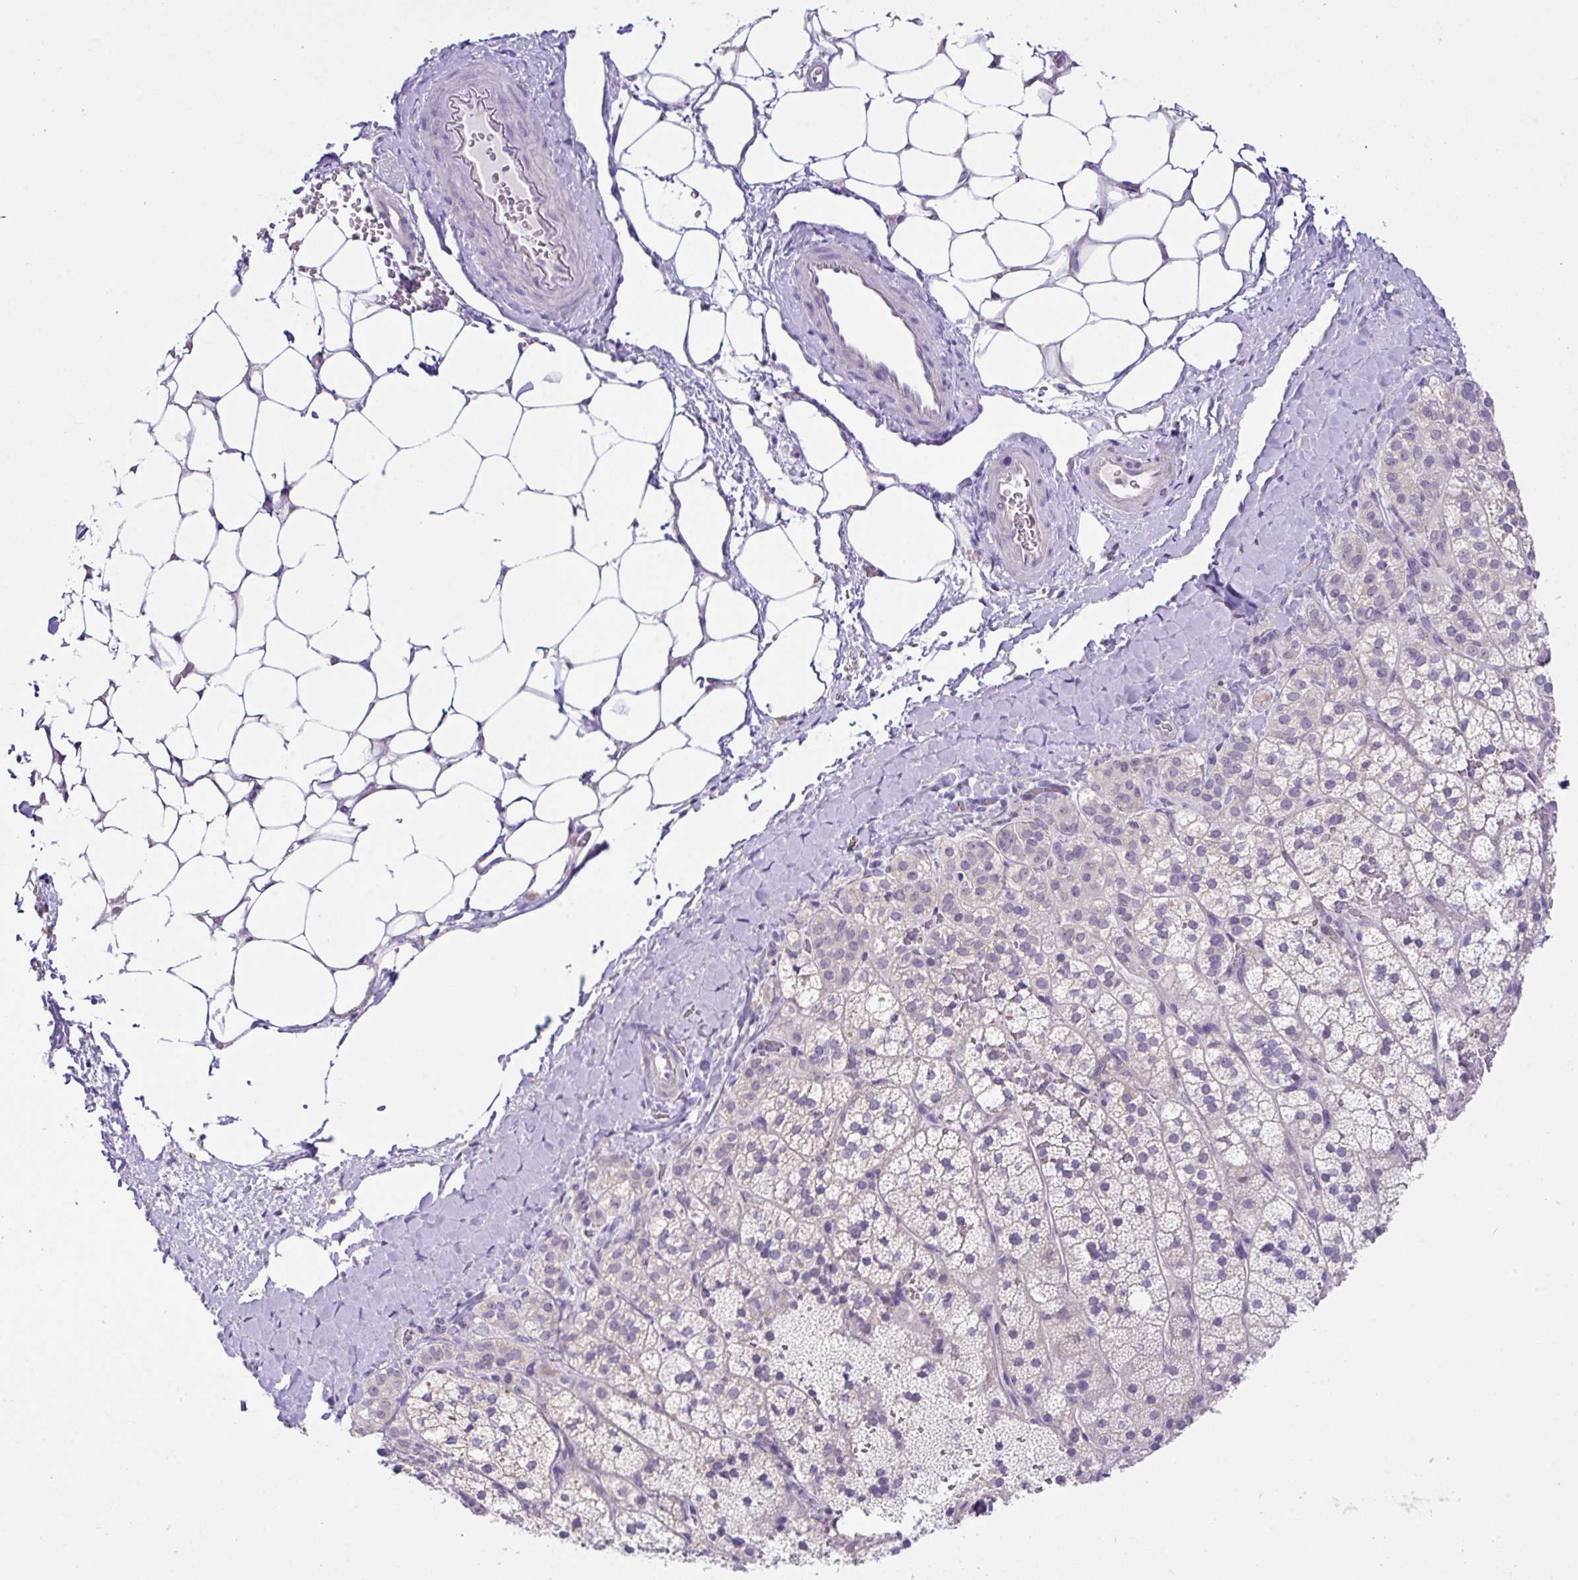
{"staining": {"intensity": "weak", "quantity": "<25%", "location": "cytoplasmic/membranous"}, "tissue": "adrenal gland", "cell_type": "Glandular cells", "image_type": "normal", "snomed": [{"axis": "morphology", "description": "Normal tissue, NOS"}, {"axis": "topography", "description": "Adrenal gland"}], "caption": "High power microscopy photomicrograph of an IHC photomicrograph of benign adrenal gland, revealing no significant staining in glandular cells.", "gene": "D2HGDH", "patient": {"sex": "male", "age": 53}}